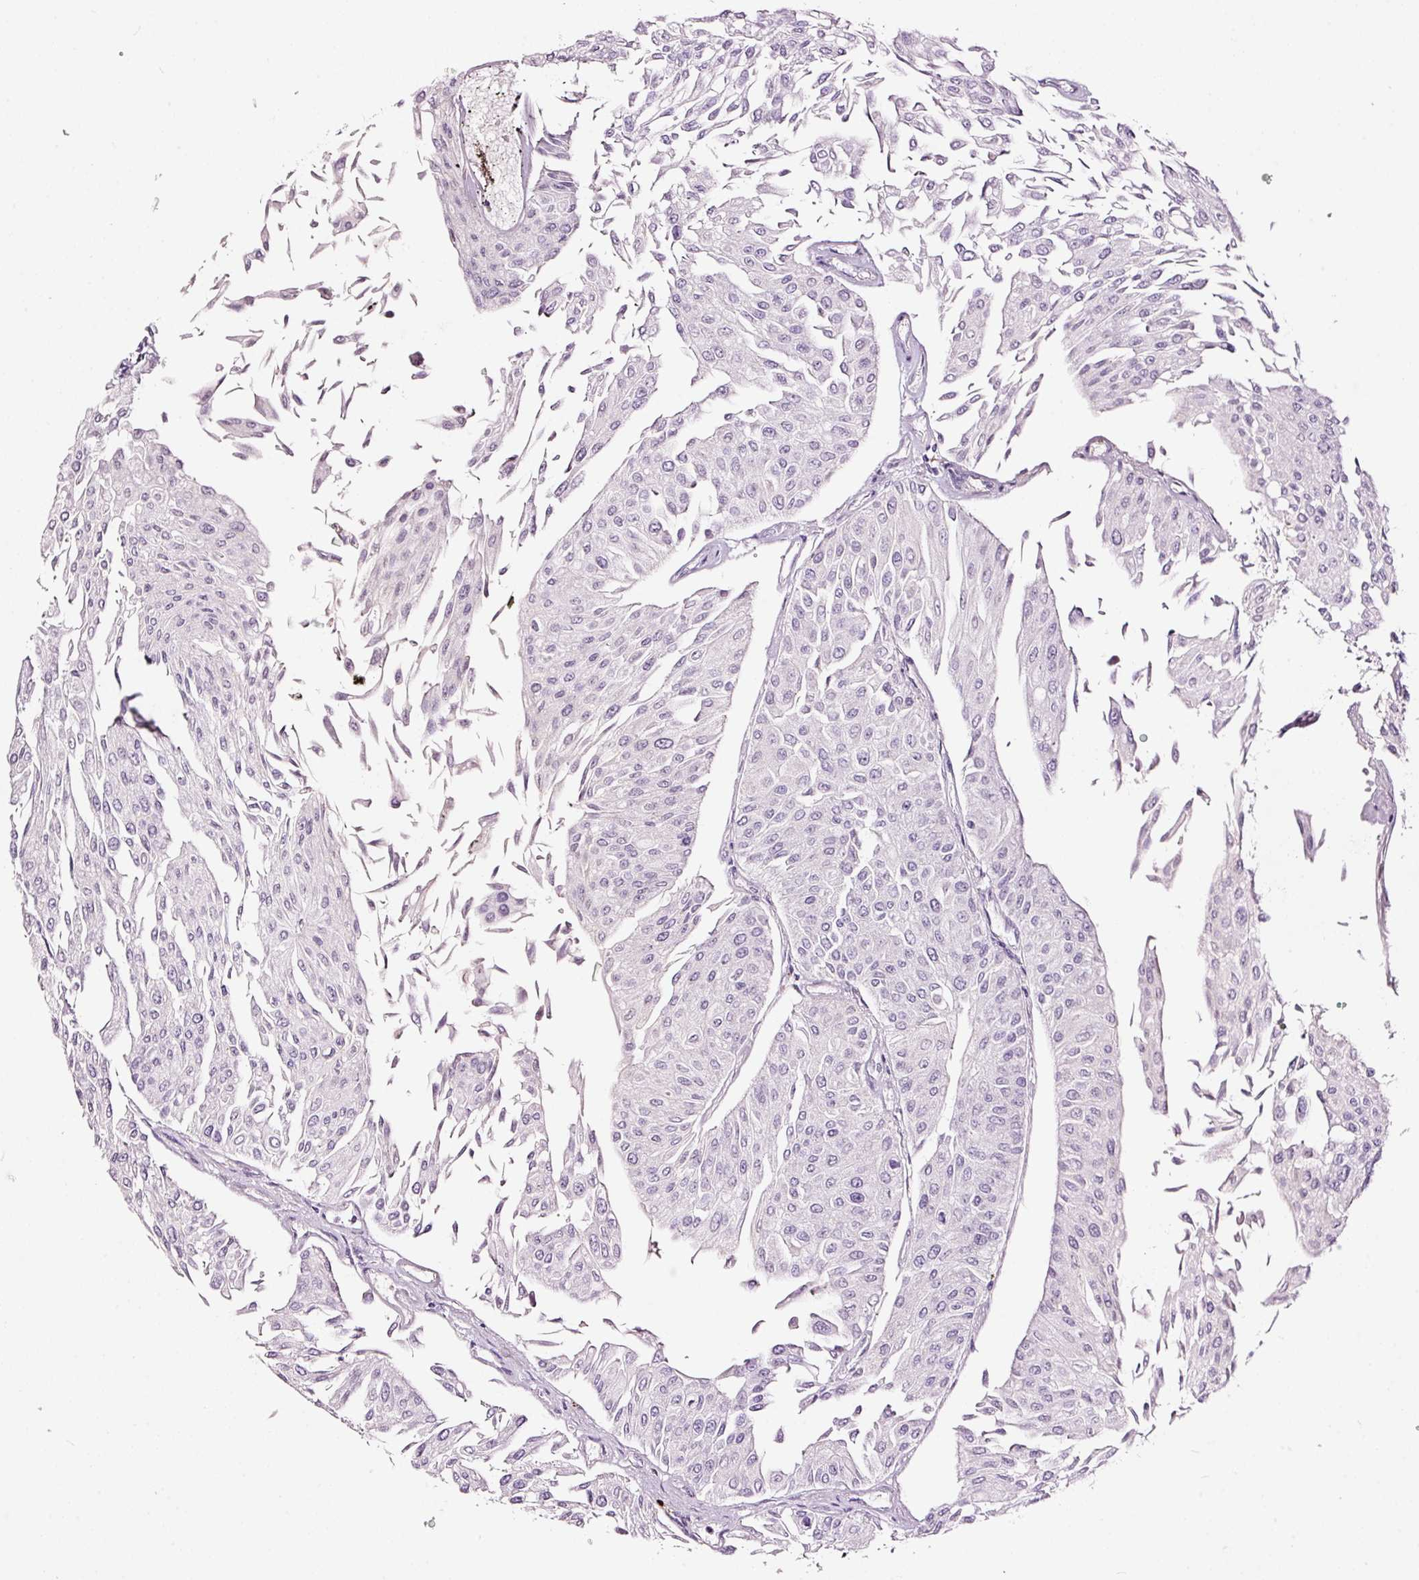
{"staining": {"intensity": "negative", "quantity": "none", "location": "none"}, "tissue": "urothelial cancer", "cell_type": "Tumor cells", "image_type": "cancer", "snomed": [{"axis": "morphology", "description": "Urothelial carcinoma, Low grade"}, {"axis": "topography", "description": "Urinary bladder"}], "caption": "Photomicrograph shows no protein positivity in tumor cells of urothelial cancer tissue.", "gene": "LAMP3", "patient": {"sex": "male", "age": 67}}